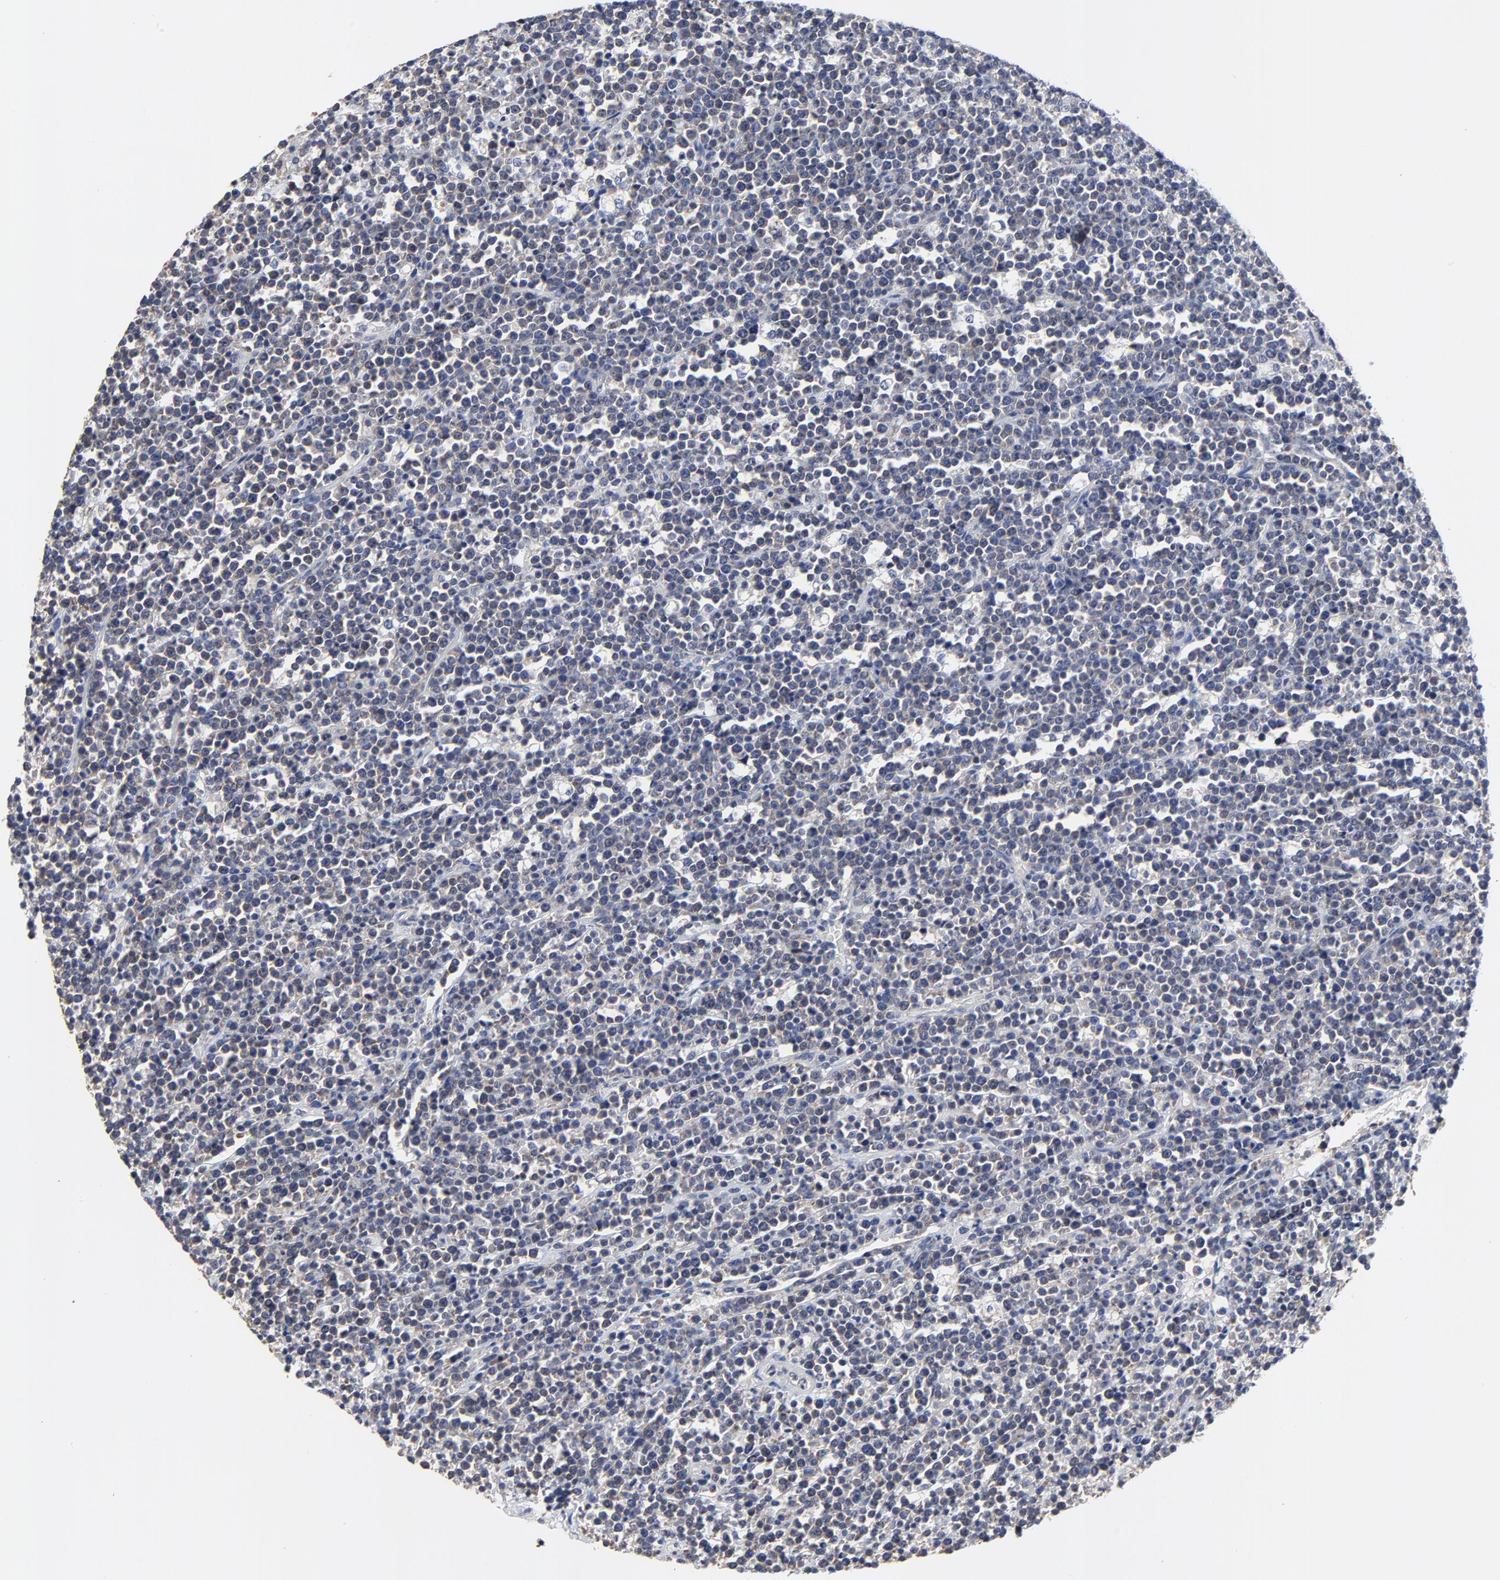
{"staining": {"intensity": "negative", "quantity": "none", "location": "none"}, "tissue": "lymphoma", "cell_type": "Tumor cells", "image_type": "cancer", "snomed": [{"axis": "morphology", "description": "Malignant lymphoma, non-Hodgkin's type, High grade"}, {"axis": "topography", "description": "Ovary"}], "caption": "The image demonstrates no significant positivity in tumor cells of malignant lymphoma, non-Hodgkin's type (high-grade). (DAB IHC with hematoxylin counter stain).", "gene": "NLGN3", "patient": {"sex": "female", "age": 56}}